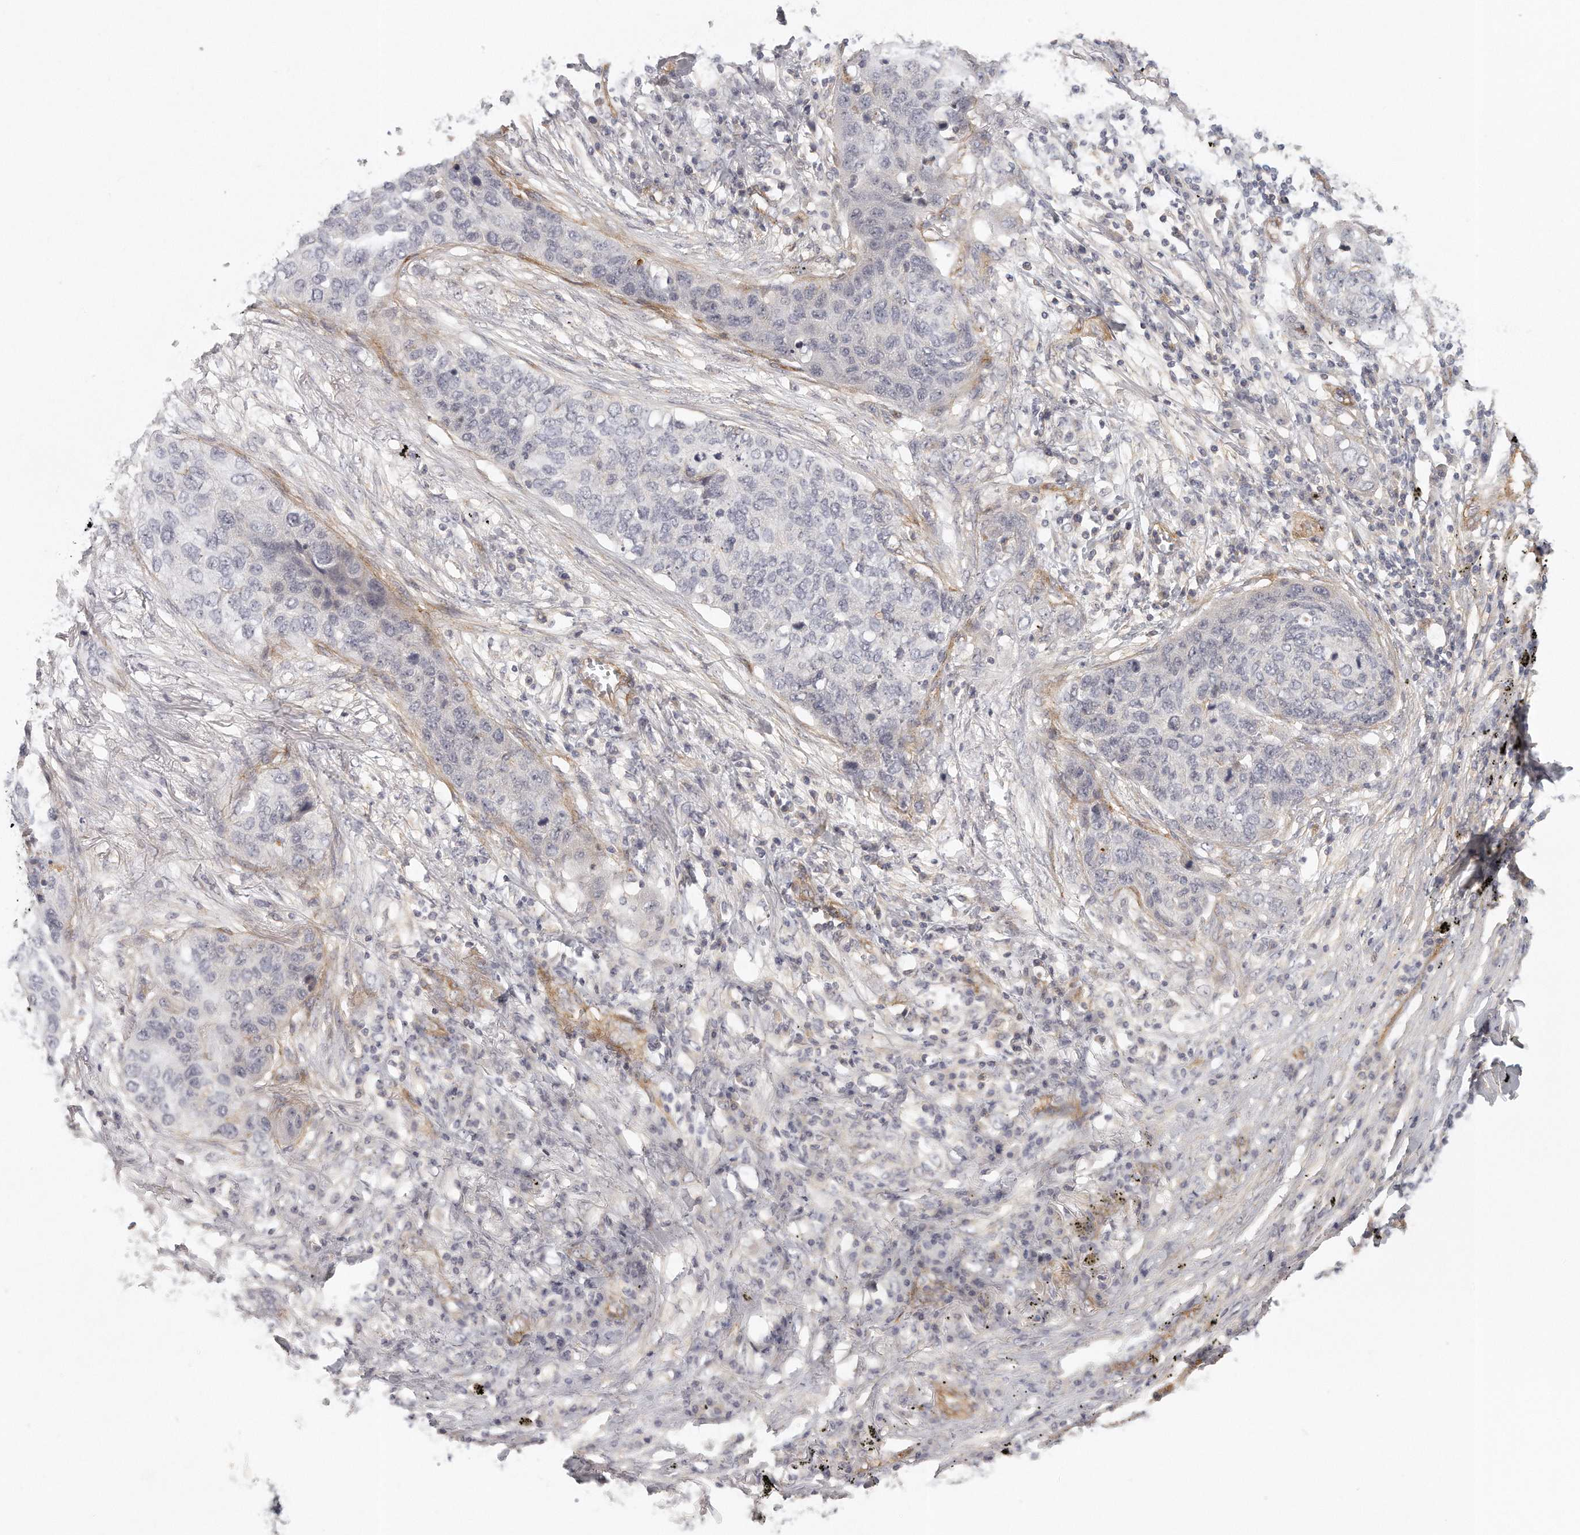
{"staining": {"intensity": "negative", "quantity": "none", "location": "none"}, "tissue": "lung cancer", "cell_type": "Tumor cells", "image_type": "cancer", "snomed": [{"axis": "morphology", "description": "Squamous cell carcinoma, NOS"}, {"axis": "topography", "description": "Lung"}], "caption": "High power microscopy image of an immunohistochemistry micrograph of lung cancer (squamous cell carcinoma), revealing no significant expression in tumor cells.", "gene": "MTERF4", "patient": {"sex": "female", "age": 63}}